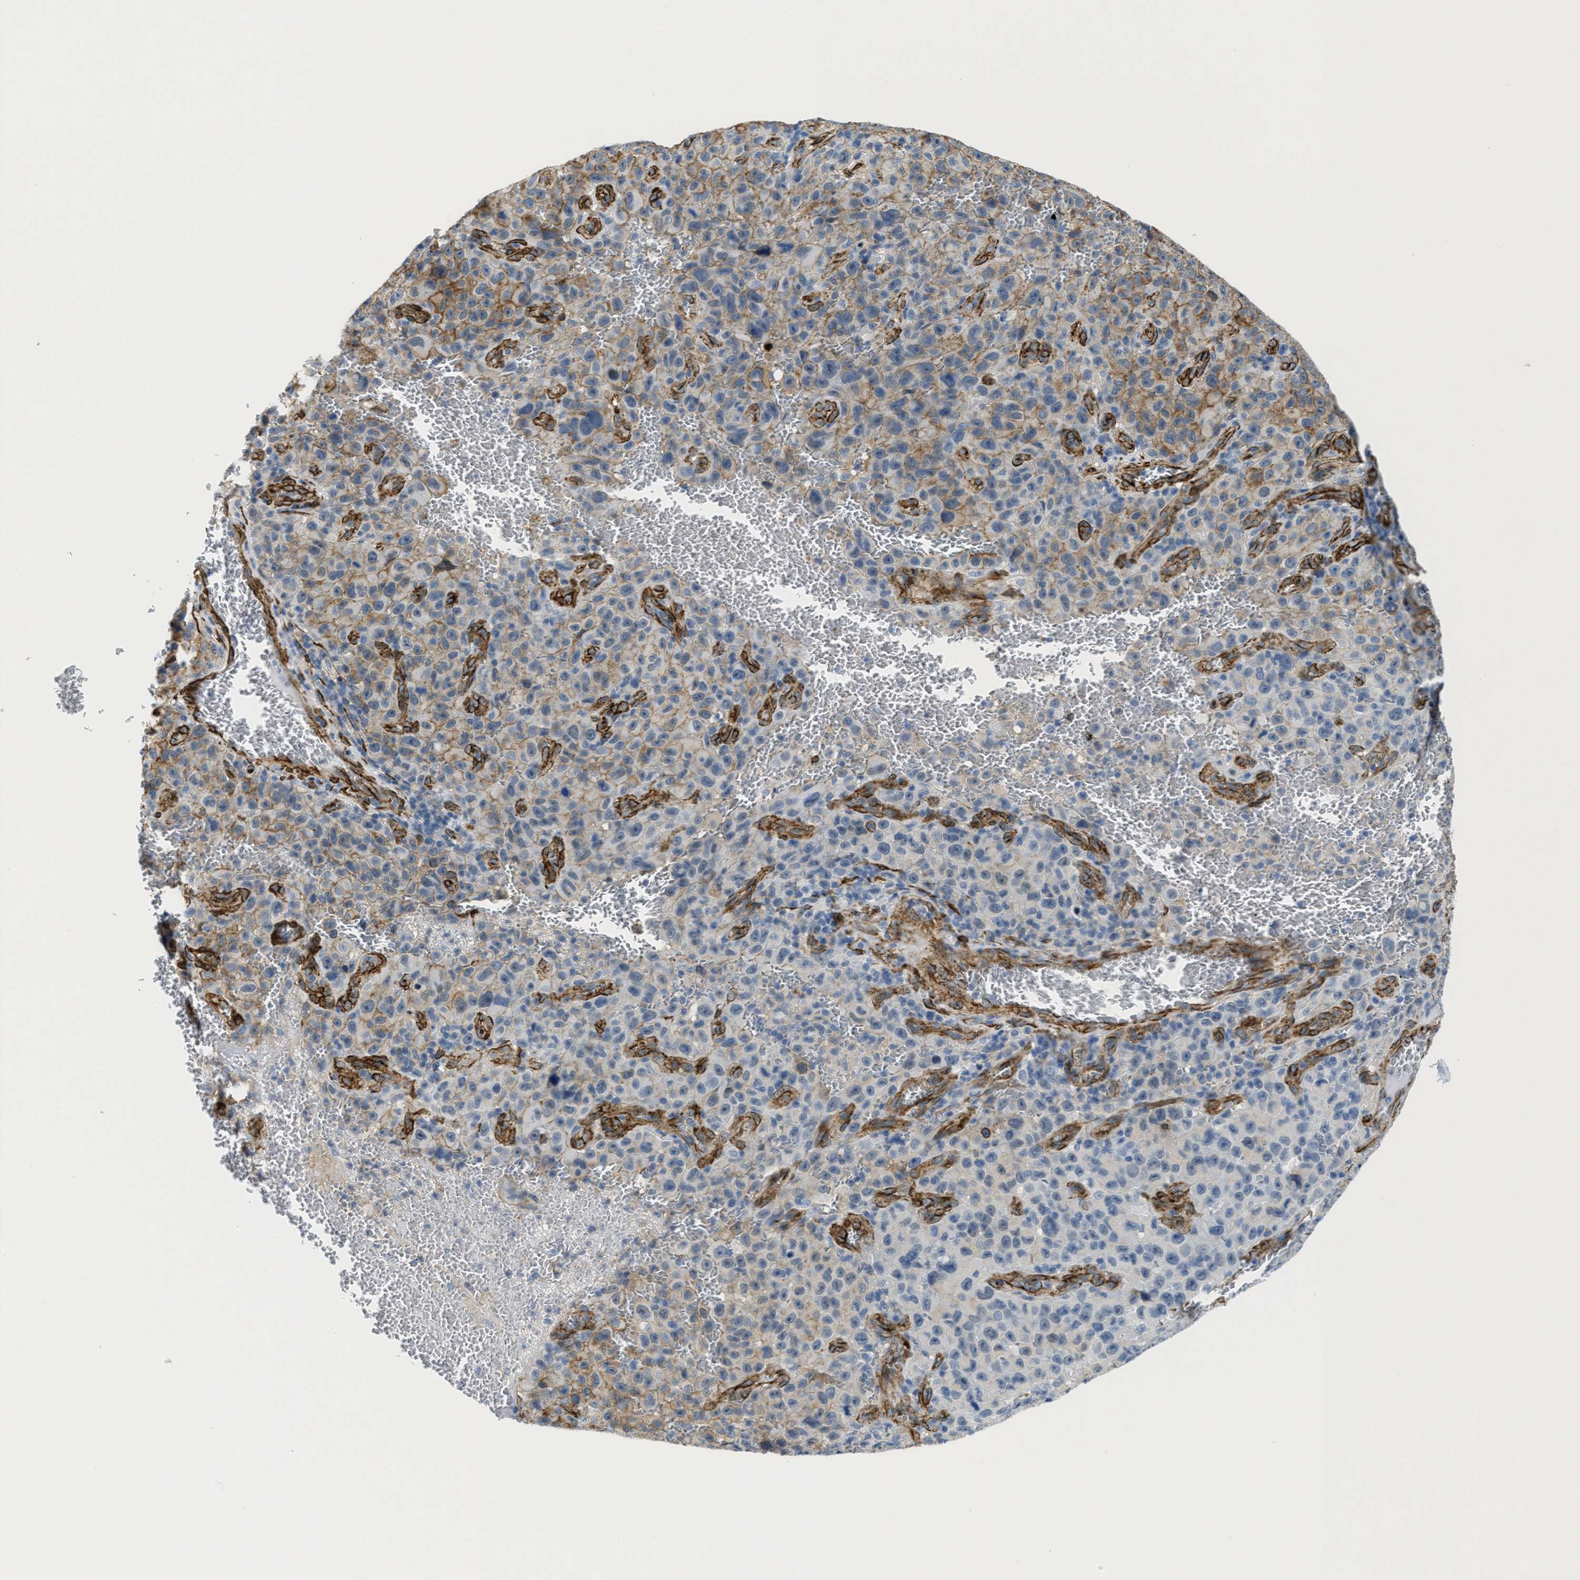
{"staining": {"intensity": "weak", "quantity": ">75%", "location": "cytoplasmic/membranous"}, "tissue": "melanoma", "cell_type": "Tumor cells", "image_type": "cancer", "snomed": [{"axis": "morphology", "description": "Malignant melanoma, NOS"}, {"axis": "topography", "description": "Skin"}], "caption": "Protein staining of malignant melanoma tissue exhibits weak cytoplasmic/membranous staining in about >75% of tumor cells.", "gene": "NAB1", "patient": {"sex": "female", "age": 82}}